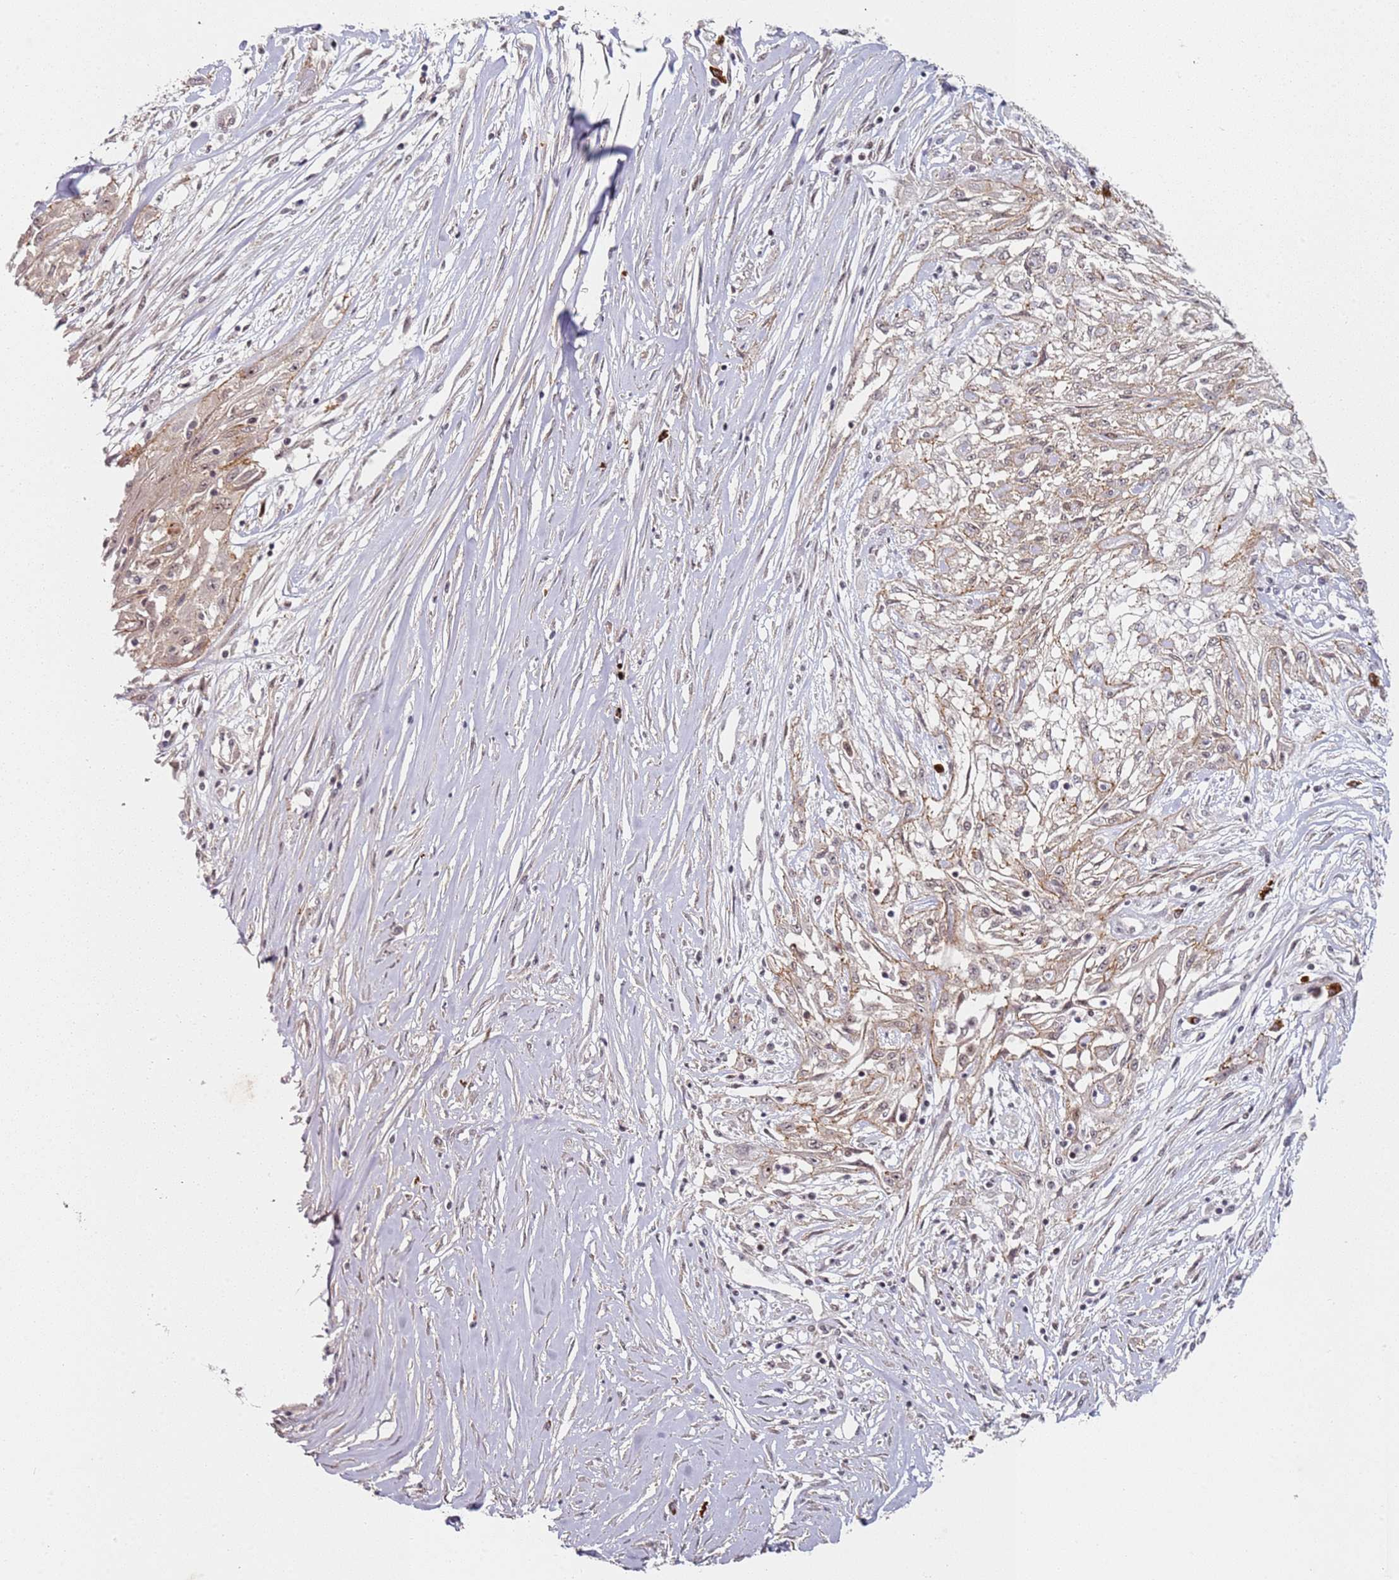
{"staining": {"intensity": "weak", "quantity": ">75%", "location": "cytoplasmic/membranous,nuclear"}, "tissue": "skin cancer", "cell_type": "Tumor cells", "image_type": "cancer", "snomed": [{"axis": "morphology", "description": "Squamous cell carcinoma, NOS"}, {"axis": "morphology", "description": "Squamous cell carcinoma, metastatic, NOS"}, {"axis": "topography", "description": "Skin"}, {"axis": "topography", "description": "Lymph node"}], "caption": "Immunohistochemistry (IHC) of skin squamous cell carcinoma exhibits low levels of weak cytoplasmic/membranous and nuclear staining in approximately >75% of tumor cells.", "gene": "ATF6B", "patient": {"sex": "male", "age": 75}}